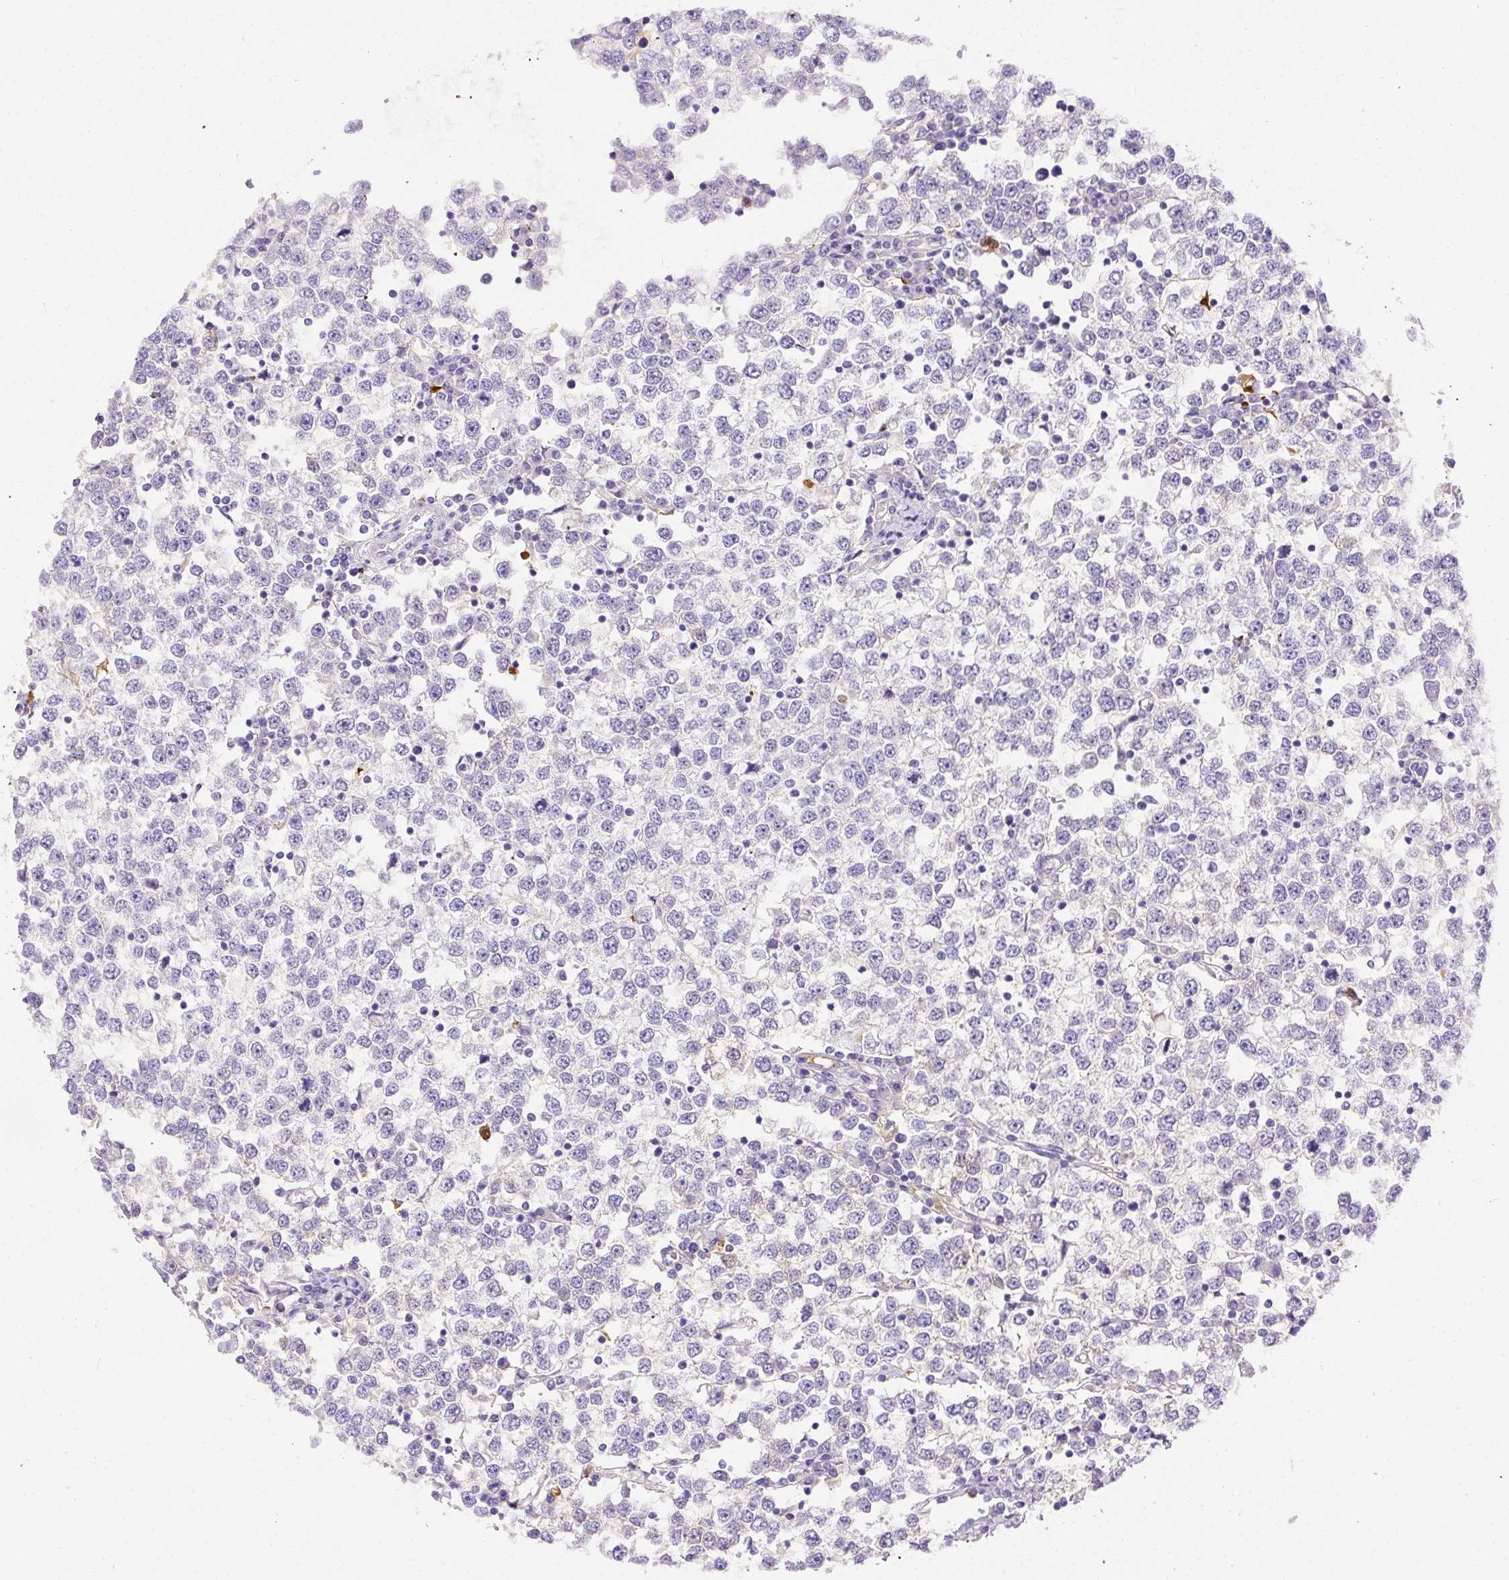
{"staining": {"intensity": "negative", "quantity": "none", "location": "none"}, "tissue": "testis cancer", "cell_type": "Tumor cells", "image_type": "cancer", "snomed": [{"axis": "morphology", "description": "Seminoma, NOS"}, {"axis": "topography", "description": "Testis"}], "caption": "Immunohistochemistry (IHC) of human testis seminoma demonstrates no positivity in tumor cells.", "gene": "APCS", "patient": {"sex": "male", "age": 65}}